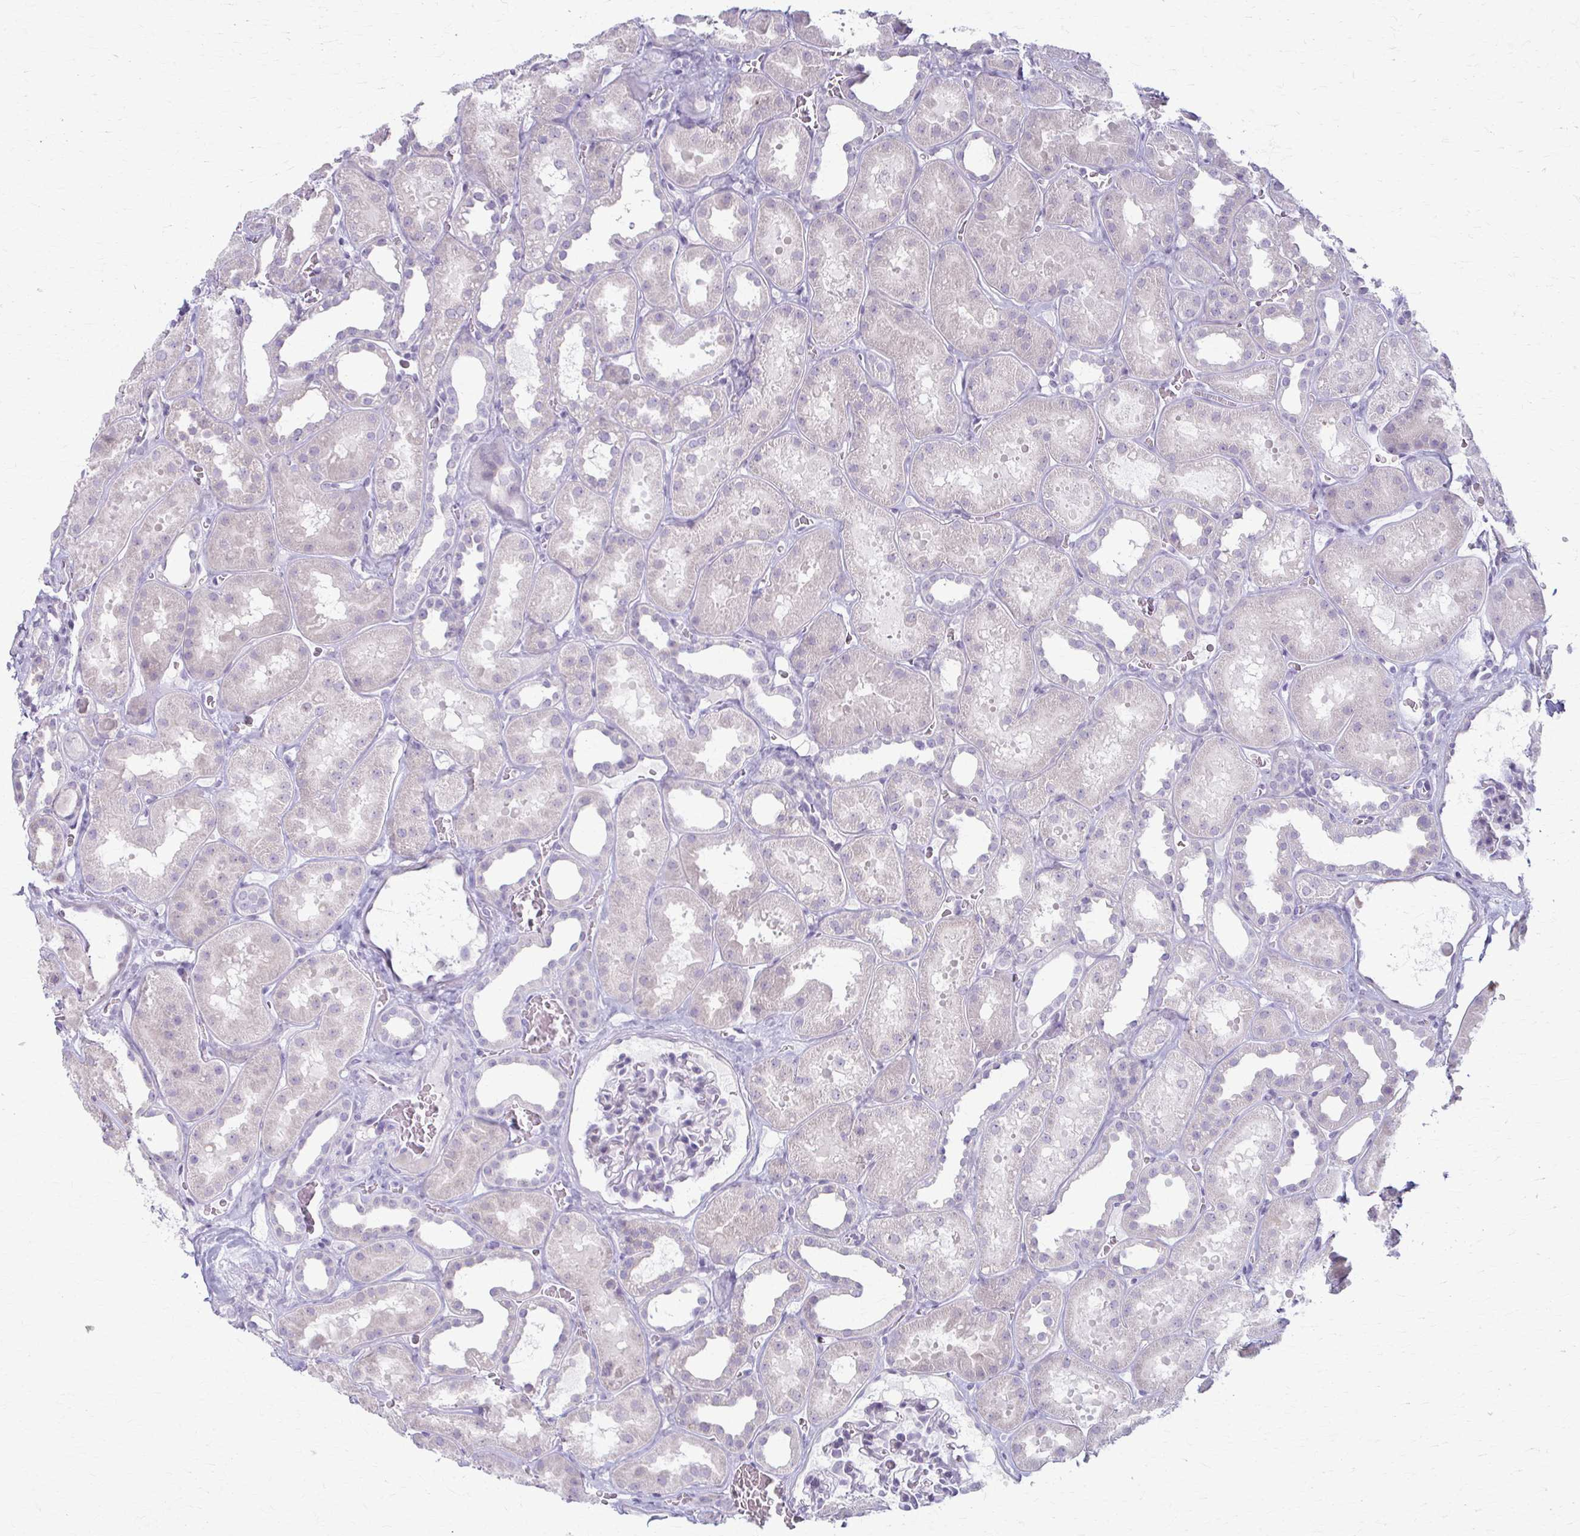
{"staining": {"intensity": "negative", "quantity": "none", "location": "none"}, "tissue": "kidney", "cell_type": "Cells in glomeruli", "image_type": "normal", "snomed": [{"axis": "morphology", "description": "Normal tissue, NOS"}, {"axis": "topography", "description": "Kidney"}], "caption": "There is no significant expression in cells in glomeruli of kidney. (Brightfield microscopy of DAB immunohistochemistry (IHC) at high magnification).", "gene": "LDLRAP1", "patient": {"sex": "female", "age": 41}}